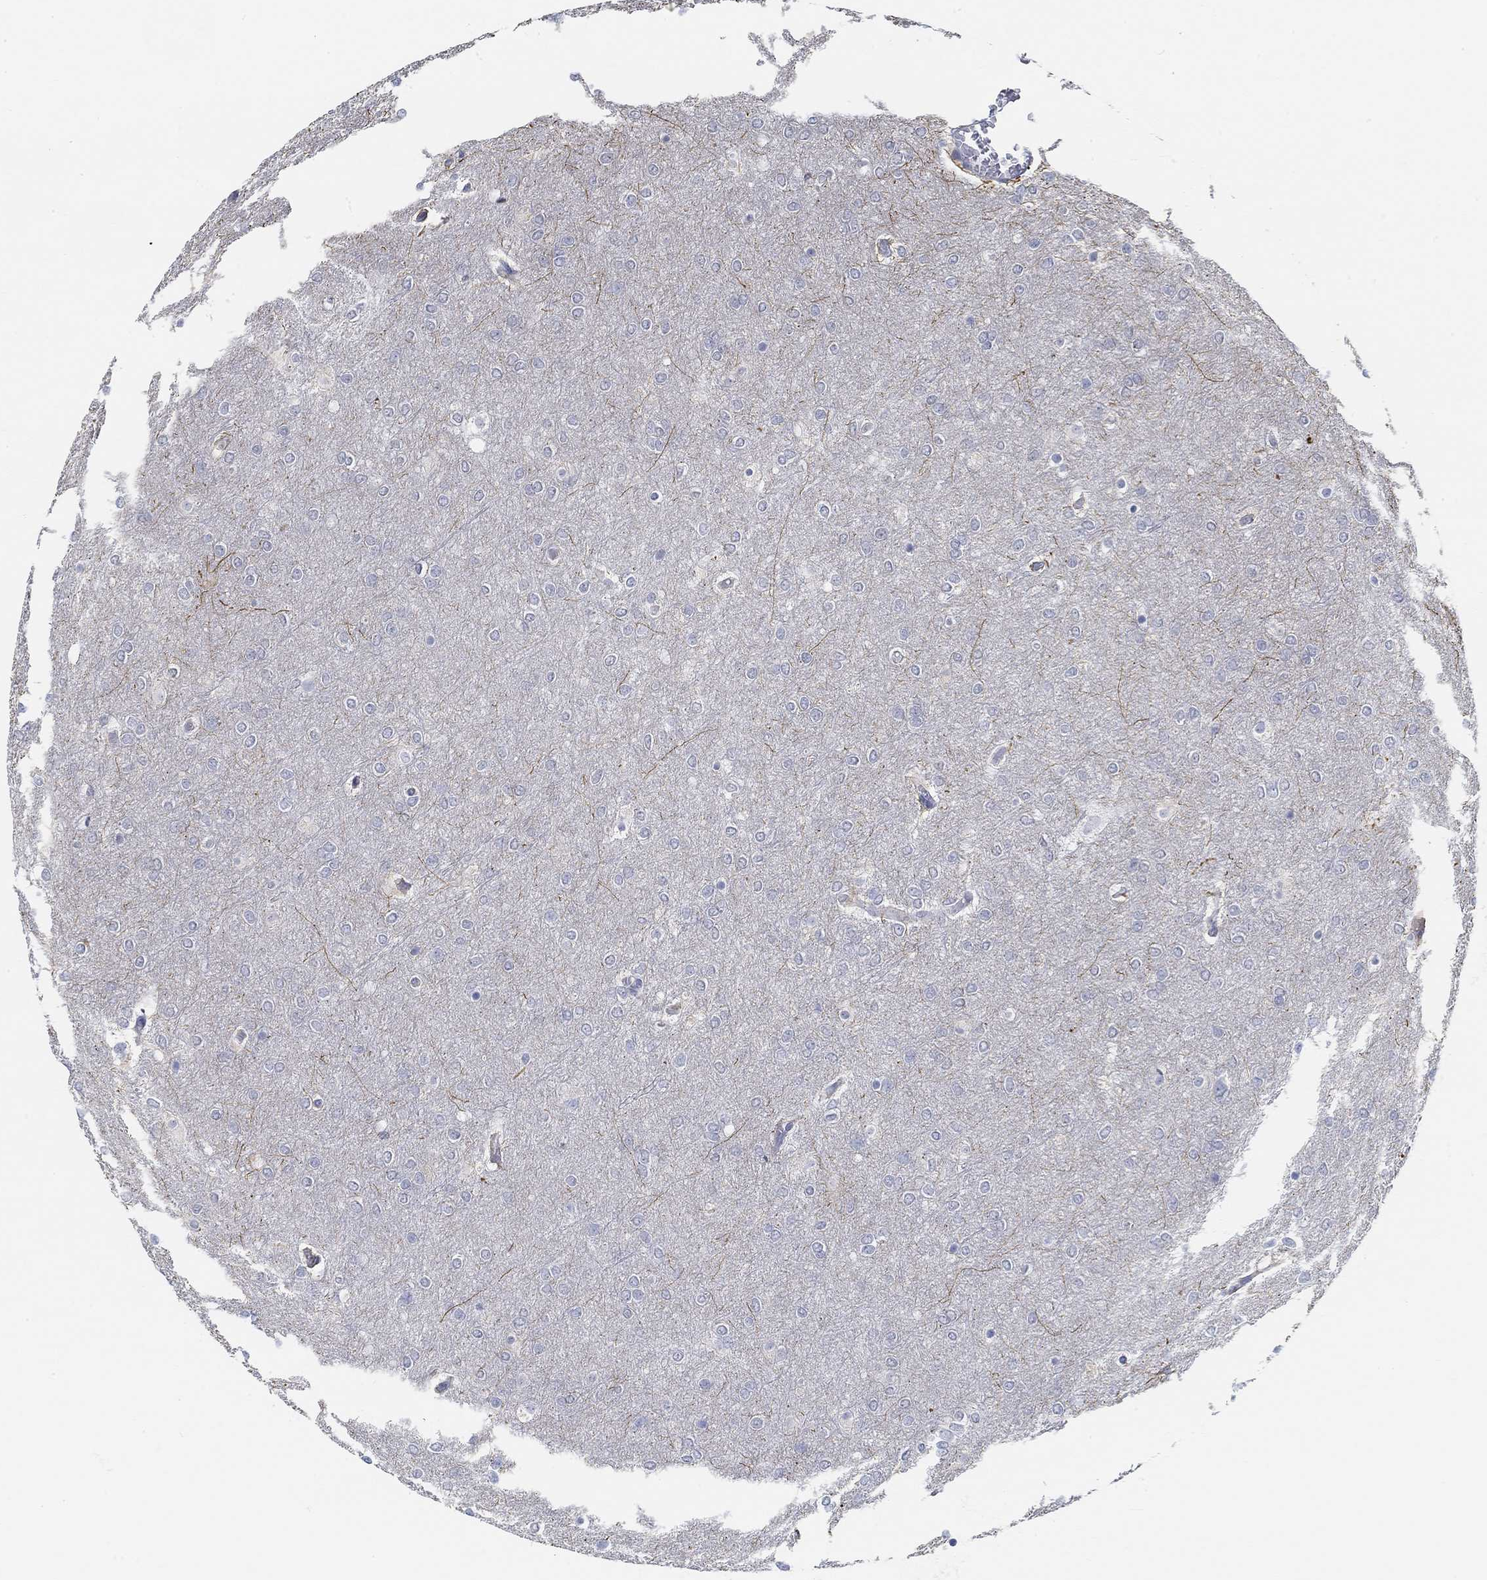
{"staining": {"intensity": "negative", "quantity": "none", "location": "none"}, "tissue": "glioma", "cell_type": "Tumor cells", "image_type": "cancer", "snomed": [{"axis": "morphology", "description": "Glioma, malignant, High grade"}, {"axis": "topography", "description": "Brain"}], "caption": "The micrograph reveals no staining of tumor cells in glioma.", "gene": "SNTG2", "patient": {"sex": "female", "age": 61}}